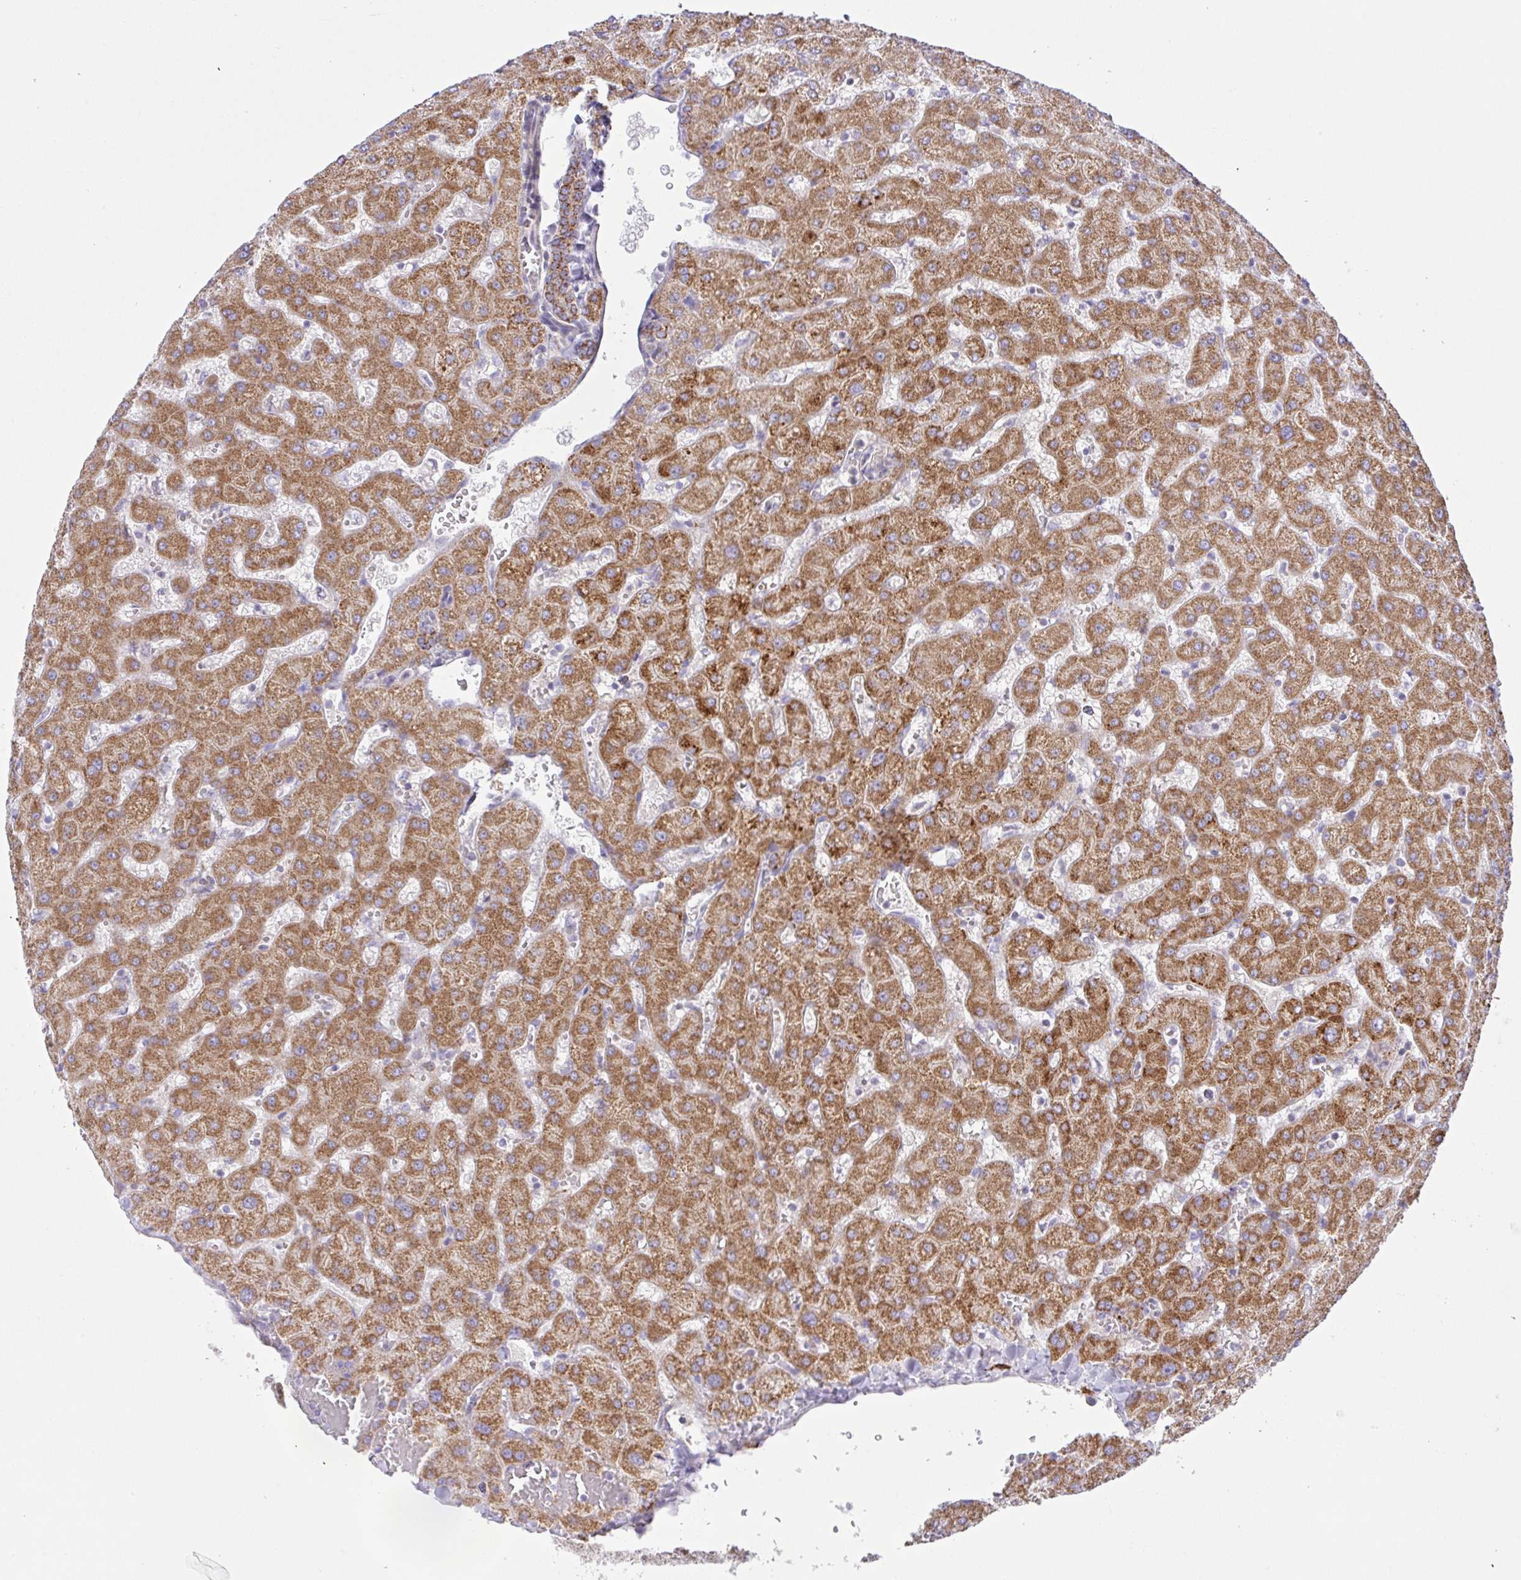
{"staining": {"intensity": "moderate", "quantity": ">75%", "location": "cytoplasmic/membranous"}, "tissue": "liver", "cell_type": "Cholangiocytes", "image_type": "normal", "snomed": [{"axis": "morphology", "description": "Normal tissue, NOS"}, {"axis": "topography", "description": "Liver"}], "caption": "Immunohistochemical staining of unremarkable human liver displays >75% levels of moderate cytoplasmic/membranous protein positivity in approximately >75% of cholangiocytes.", "gene": "CHDH", "patient": {"sex": "female", "age": 63}}